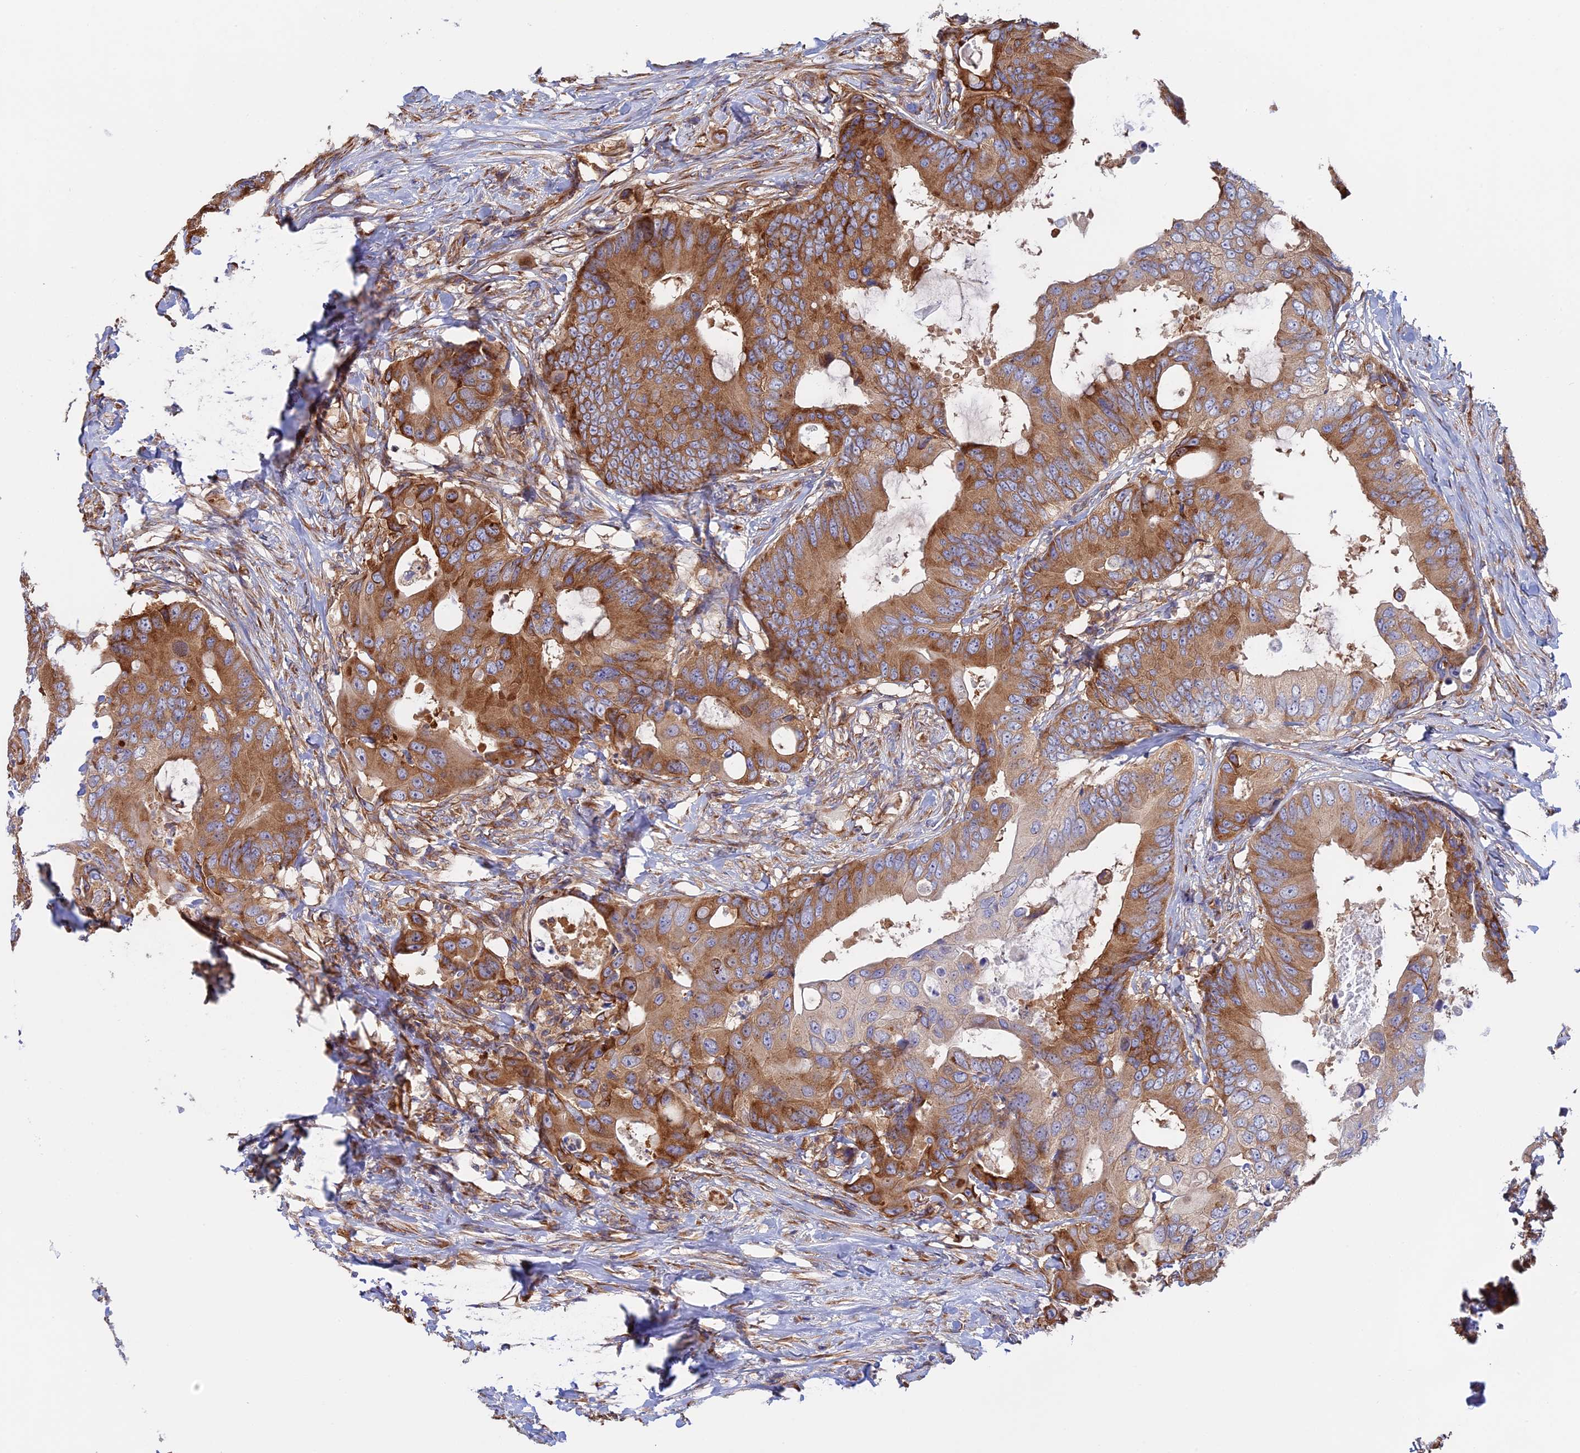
{"staining": {"intensity": "moderate", "quantity": ">75%", "location": "cytoplasmic/membranous"}, "tissue": "colorectal cancer", "cell_type": "Tumor cells", "image_type": "cancer", "snomed": [{"axis": "morphology", "description": "Adenocarcinoma, NOS"}, {"axis": "topography", "description": "Colon"}], "caption": "Colorectal adenocarcinoma tissue demonstrates moderate cytoplasmic/membranous expression in about >75% of tumor cells, visualized by immunohistochemistry. The staining is performed using DAB (3,3'-diaminobenzidine) brown chromogen to label protein expression. The nuclei are counter-stained blue using hematoxylin.", "gene": "GMIP", "patient": {"sex": "male", "age": 71}}